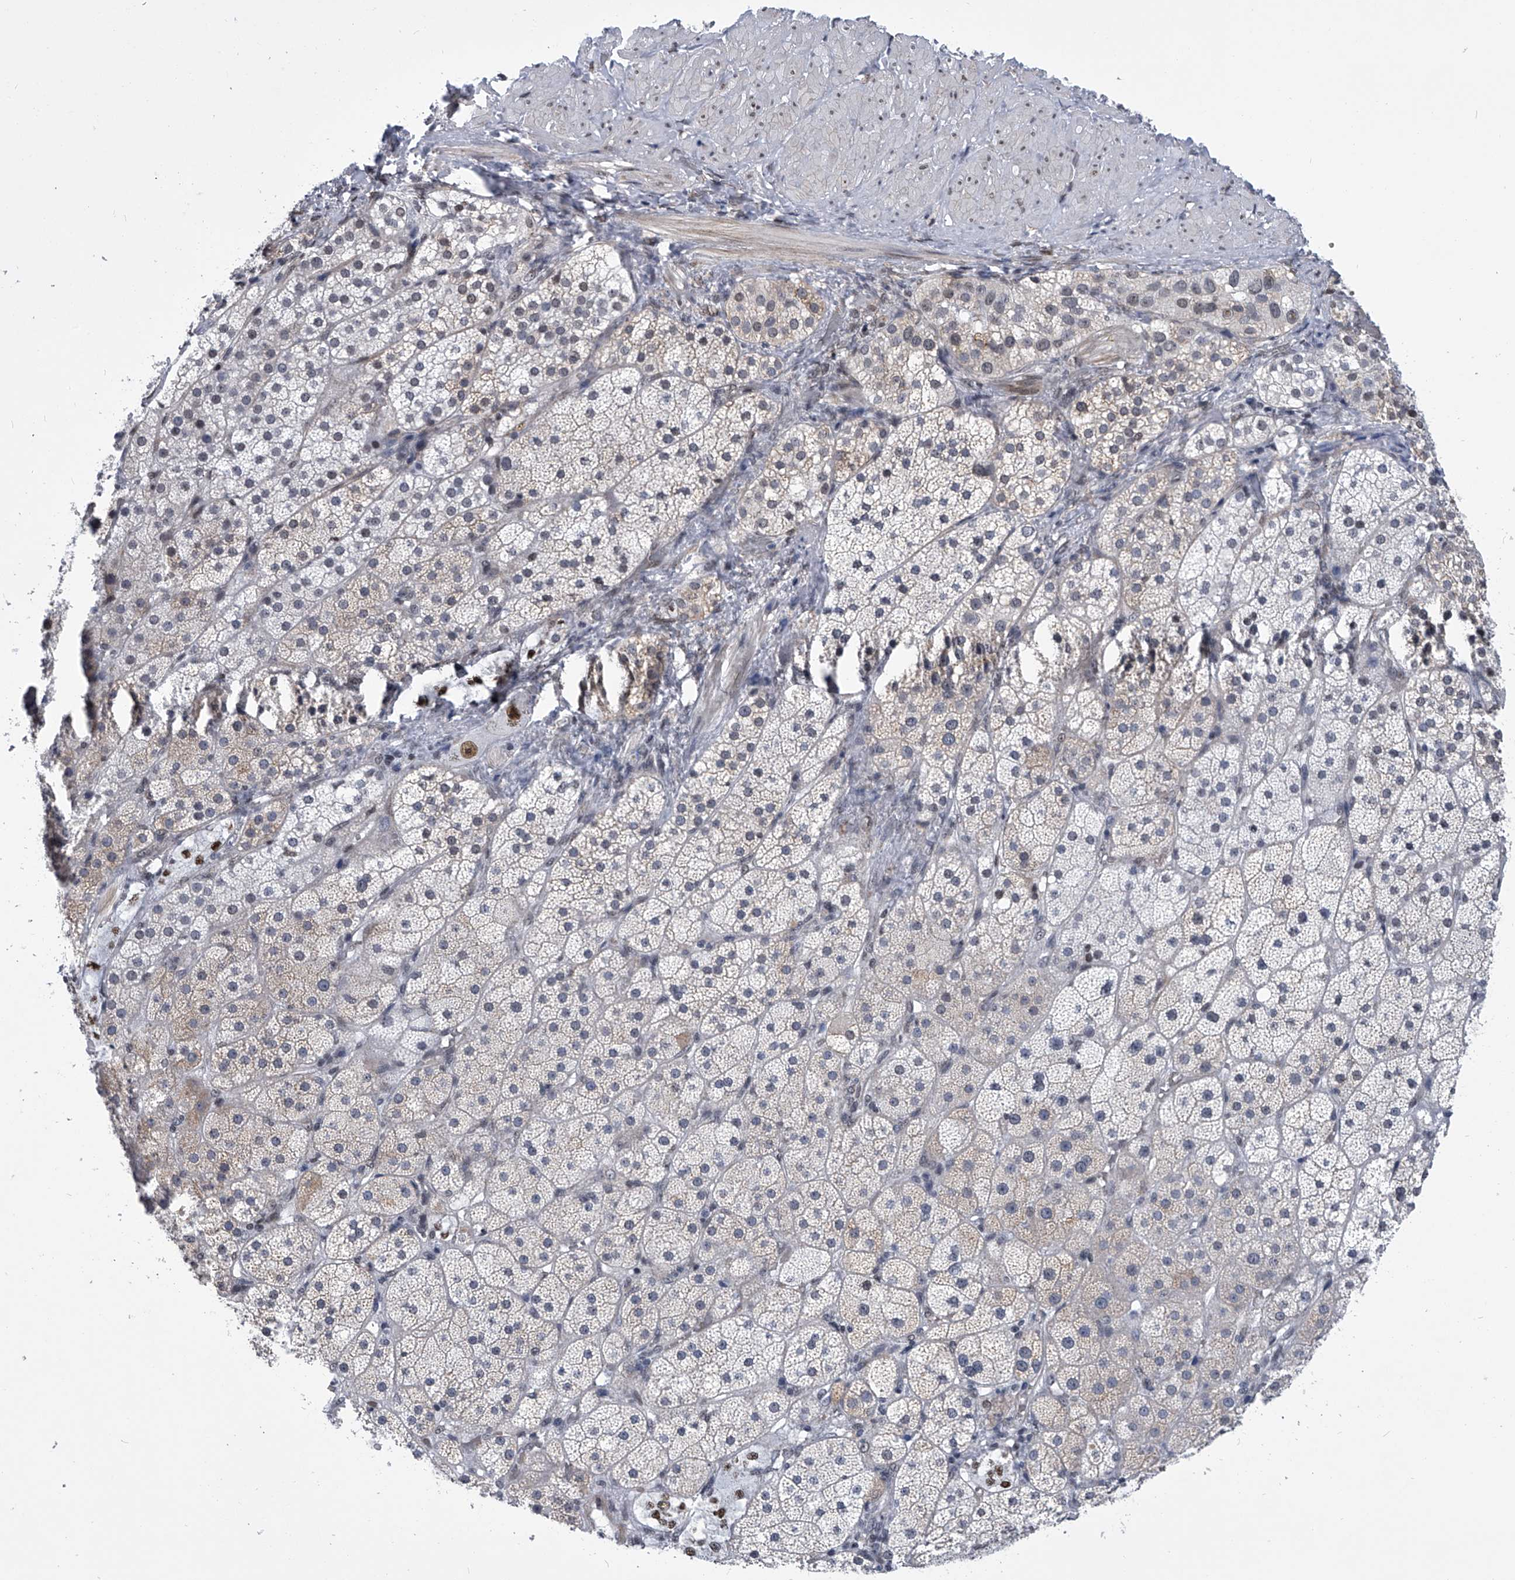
{"staining": {"intensity": "moderate", "quantity": "25%-75%", "location": "cytoplasmic/membranous,nuclear"}, "tissue": "adrenal gland", "cell_type": "Glandular cells", "image_type": "normal", "snomed": [{"axis": "morphology", "description": "Normal tissue, NOS"}, {"axis": "topography", "description": "Adrenal gland"}], "caption": "Immunohistochemical staining of benign human adrenal gland demonstrates medium levels of moderate cytoplasmic/membranous,nuclear expression in about 25%-75% of glandular cells.", "gene": "SIM2", "patient": {"sex": "male", "age": 57}}